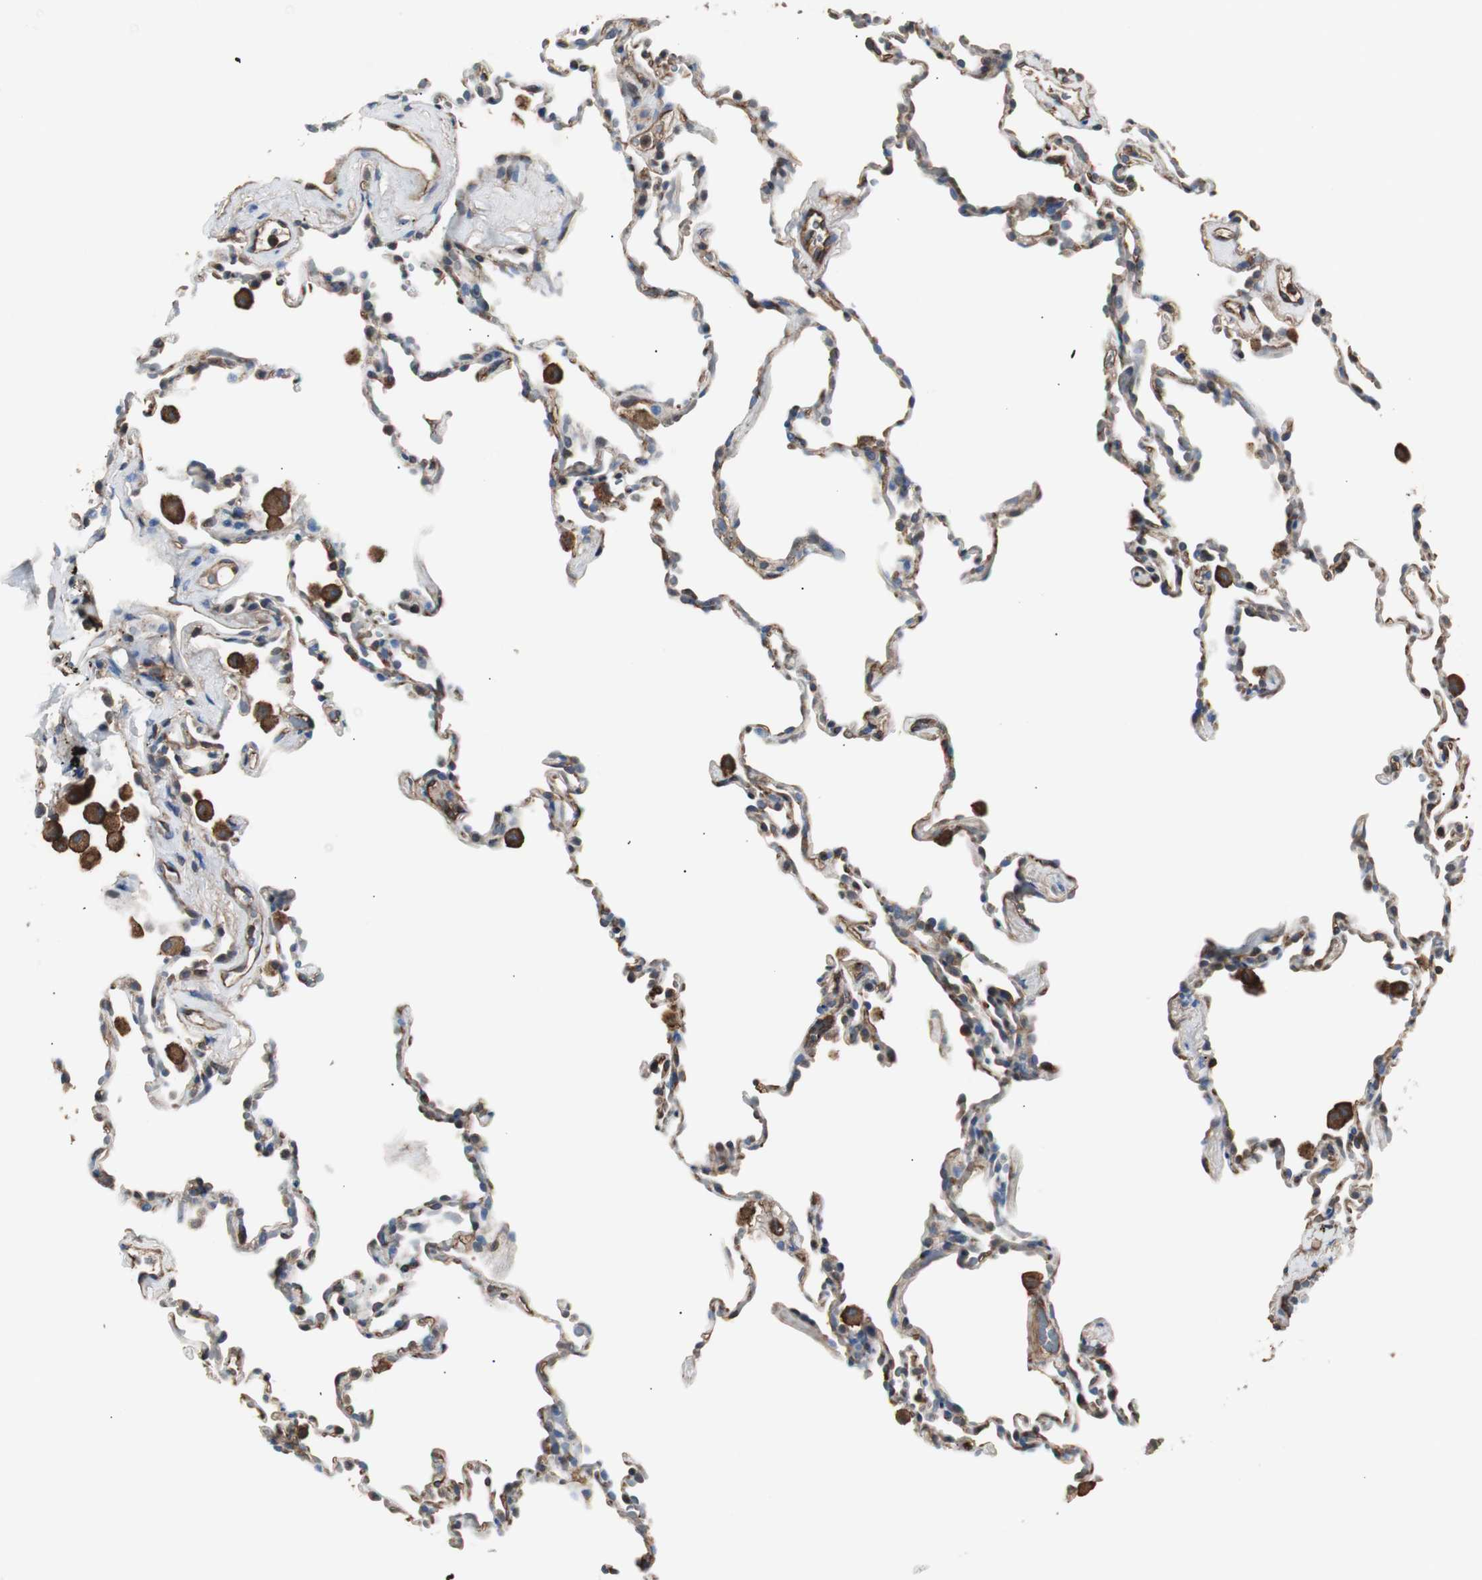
{"staining": {"intensity": "strong", "quantity": "25%-75%", "location": "cytoplasmic/membranous"}, "tissue": "lung", "cell_type": "Alveolar cells", "image_type": "normal", "snomed": [{"axis": "morphology", "description": "Normal tissue, NOS"}, {"axis": "morphology", "description": "Soft tissue tumor metastatic"}, {"axis": "topography", "description": "Lung"}], "caption": "Alveolar cells reveal strong cytoplasmic/membranous positivity in about 25%-75% of cells in normal lung.", "gene": "B2M", "patient": {"sex": "male", "age": 59}}